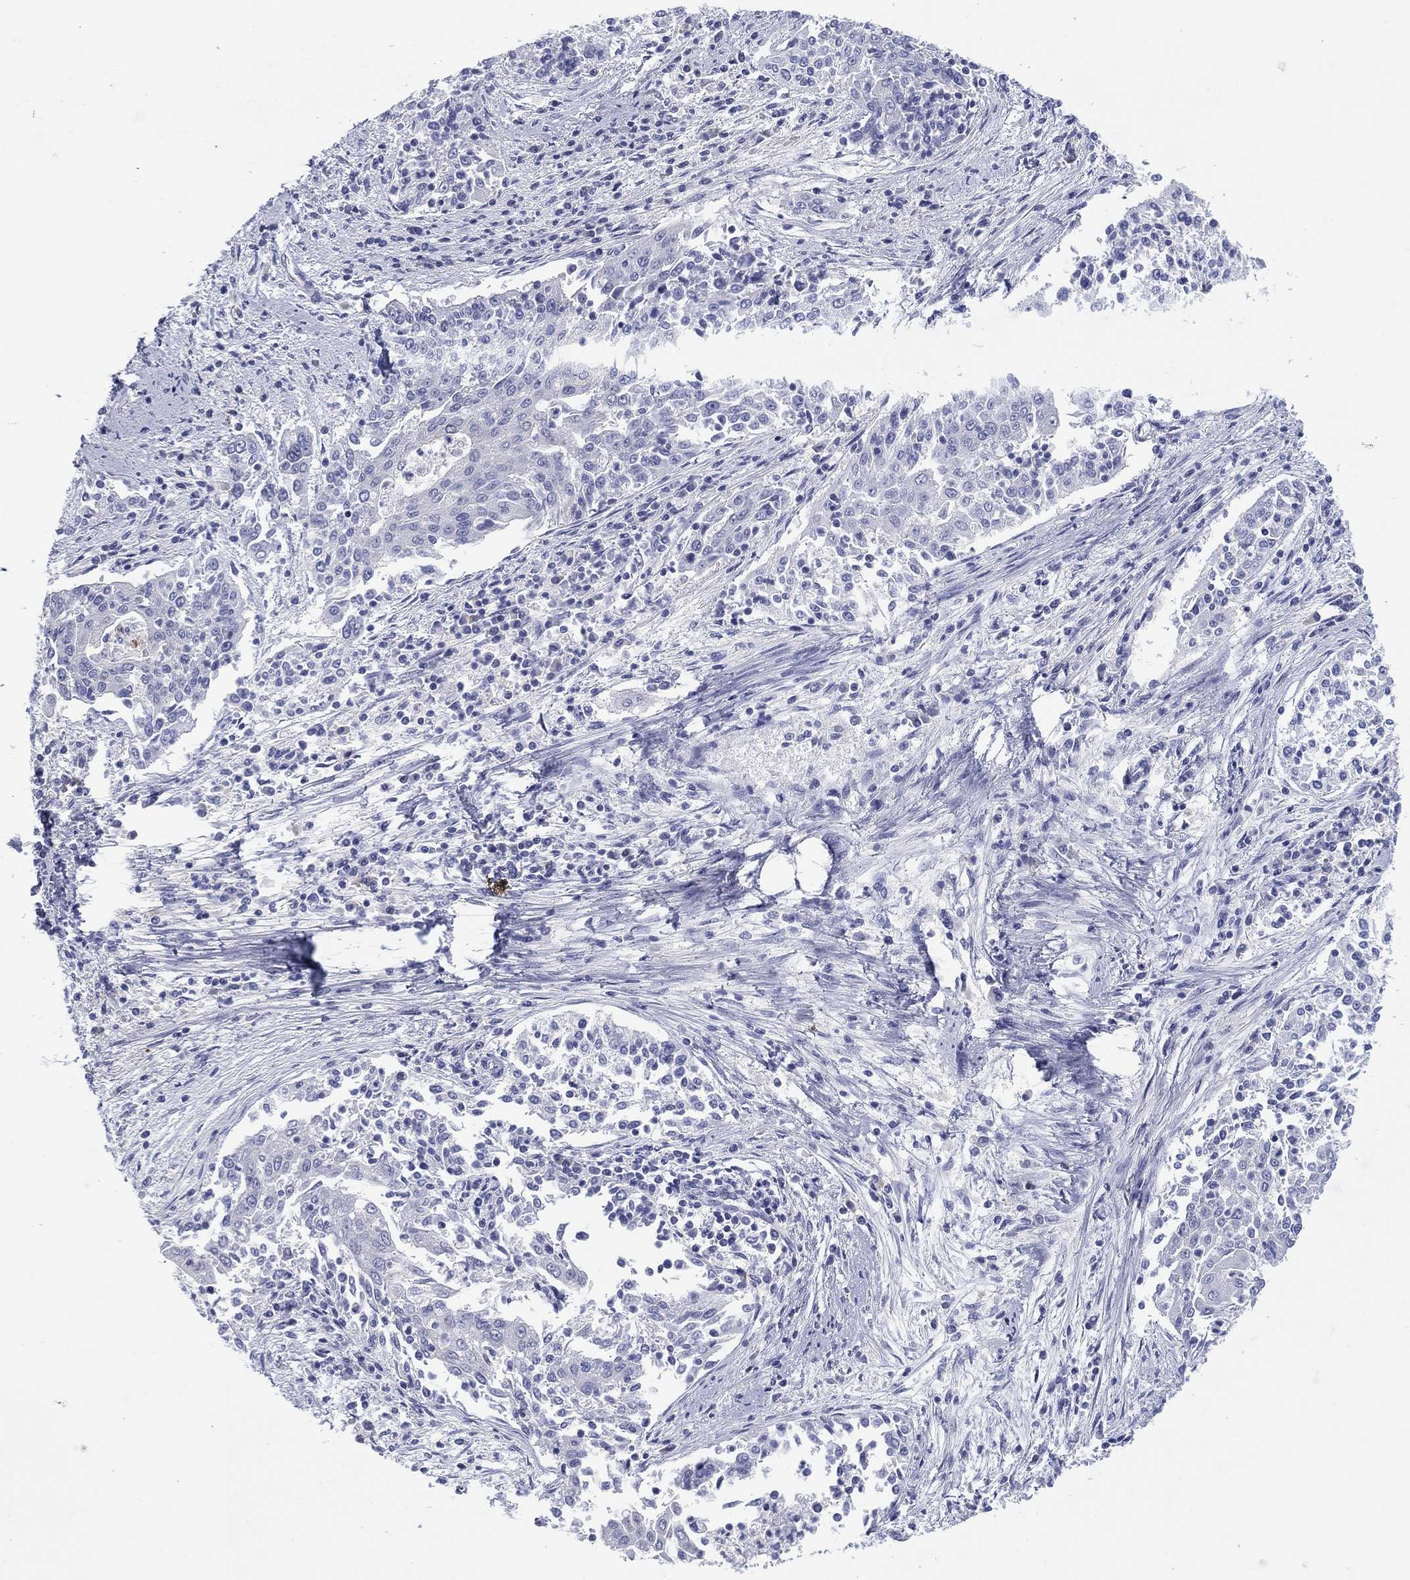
{"staining": {"intensity": "negative", "quantity": "none", "location": "none"}, "tissue": "cervical cancer", "cell_type": "Tumor cells", "image_type": "cancer", "snomed": [{"axis": "morphology", "description": "Squamous cell carcinoma, NOS"}, {"axis": "topography", "description": "Cervix"}], "caption": "High power microscopy image of an immunohistochemistry (IHC) photomicrograph of cervical cancer, revealing no significant staining in tumor cells.", "gene": "HEATR4", "patient": {"sex": "female", "age": 41}}